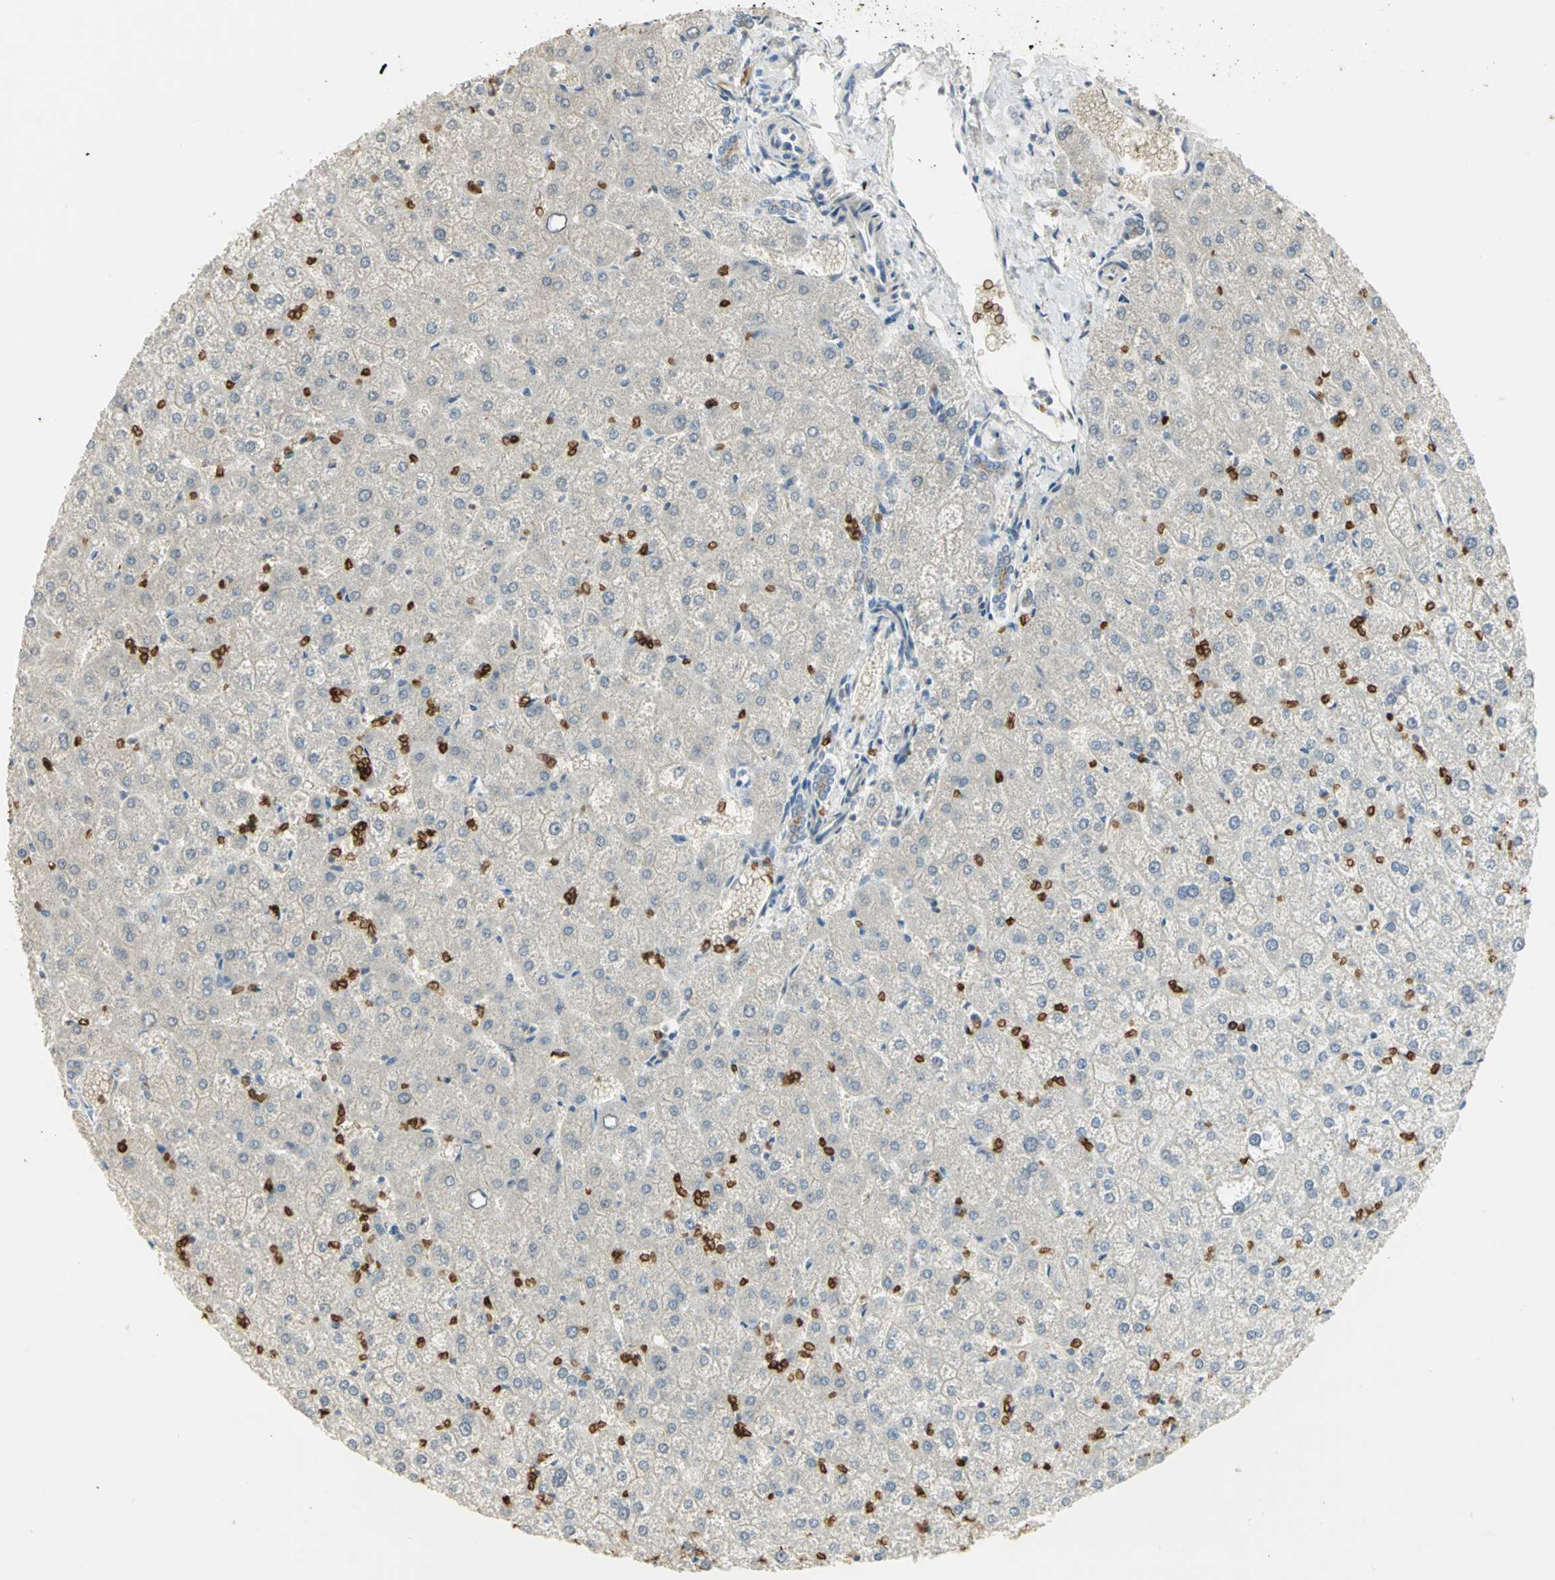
{"staining": {"intensity": "negative", "quantity": "none", "location": "none"}, "tissue": "liver", "cell_type": "Cholangiocytes", "image_type": "normal", "snomed": [{"axis": "morphology", "description": "Normal tissue, NOS"}, {"axis": "topography", "description": "Liver"}], "caption": "Cholangiocytes show no significant positivity in normal liver. (Brightfield microscopy of DAB (3,3'-diaminobenzidine) IHC at high magnification).", "gene": "ANK1", "patient": {"sex": "female", "age": 32}}